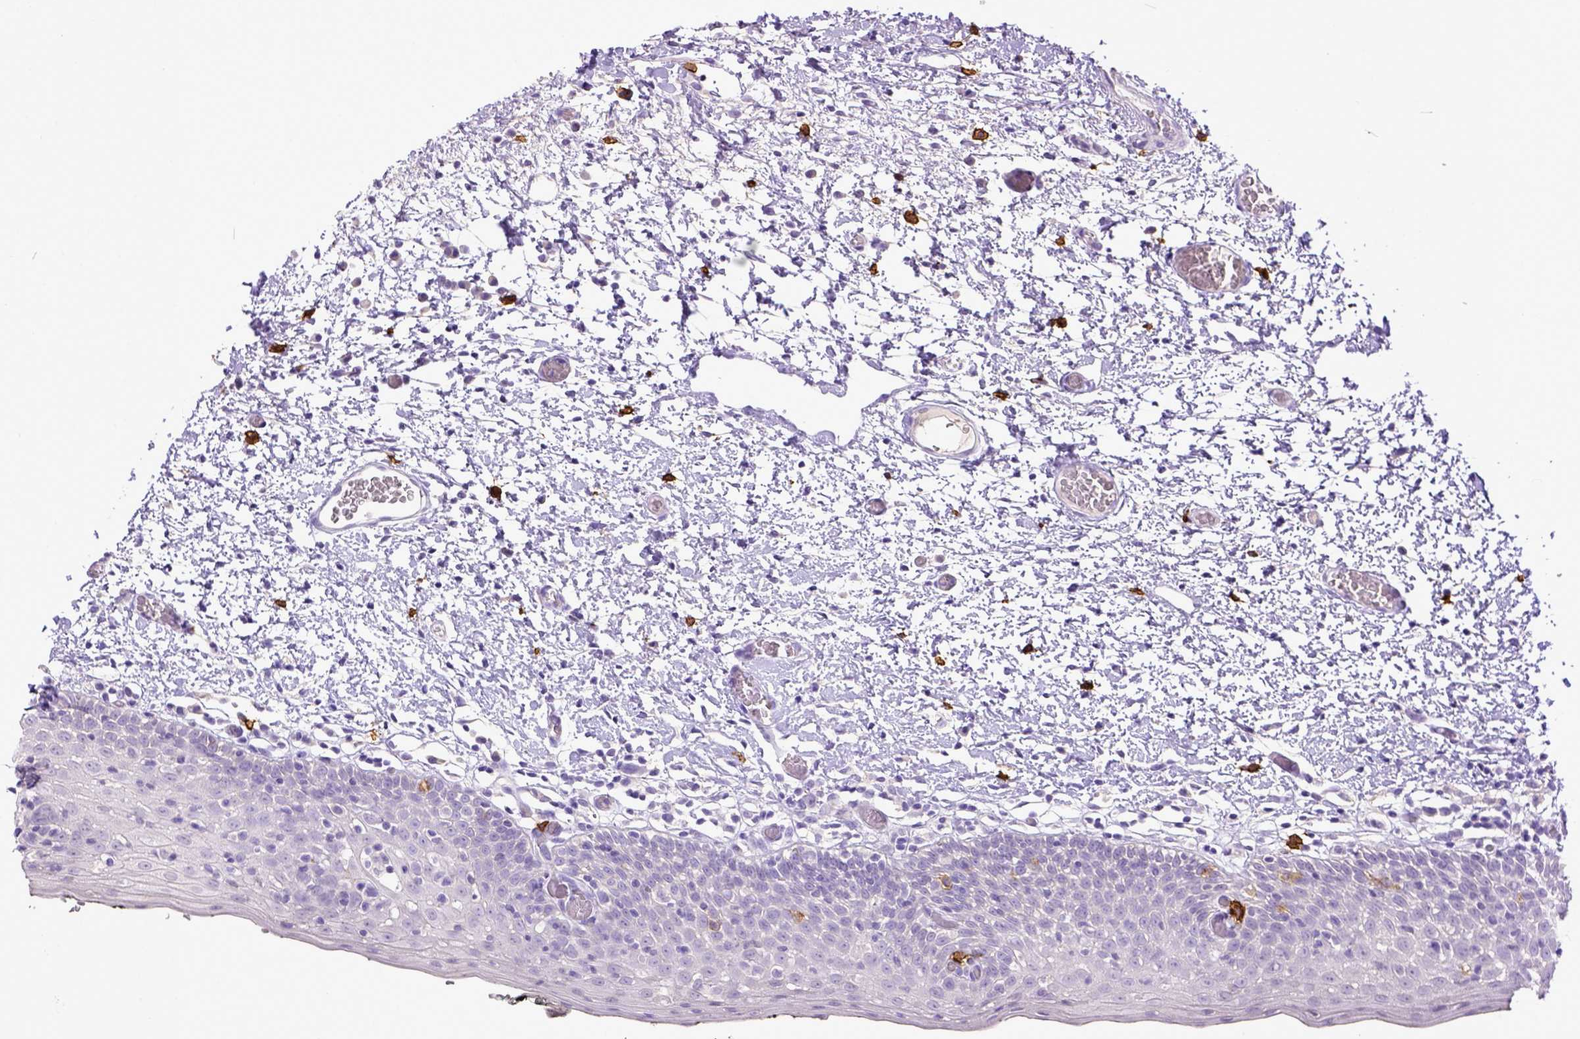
{"staining": {"intensity": "negative", "quantity": "none", "location": "none"}, "tissue": "oral mucosa", "cell_type": "Squamous epithelial cells", "image_type": "normal", "snomed": [{"axis": "morphology", "description": "Normal tissue, NOS"}, {"axis": "morphology", "description": "Squamous cell carcinoma, NOS"}, {"axis": "topography", "description": "Oral tissue"}, {"axis": "topography", "description": "Head-Neck"}], "caption": "Squamous epithelial cells are negative for protein expression in normal human oral mucosa. The staining was performed using DAB (3,3'-diaminobenzidine) to visualize the protein expression in brown, while the nuclei were stained in blue with hematoxylin (Magnification: 20x).", "gene": "KIT", "patient": {"sex": "male", "age": 69}}